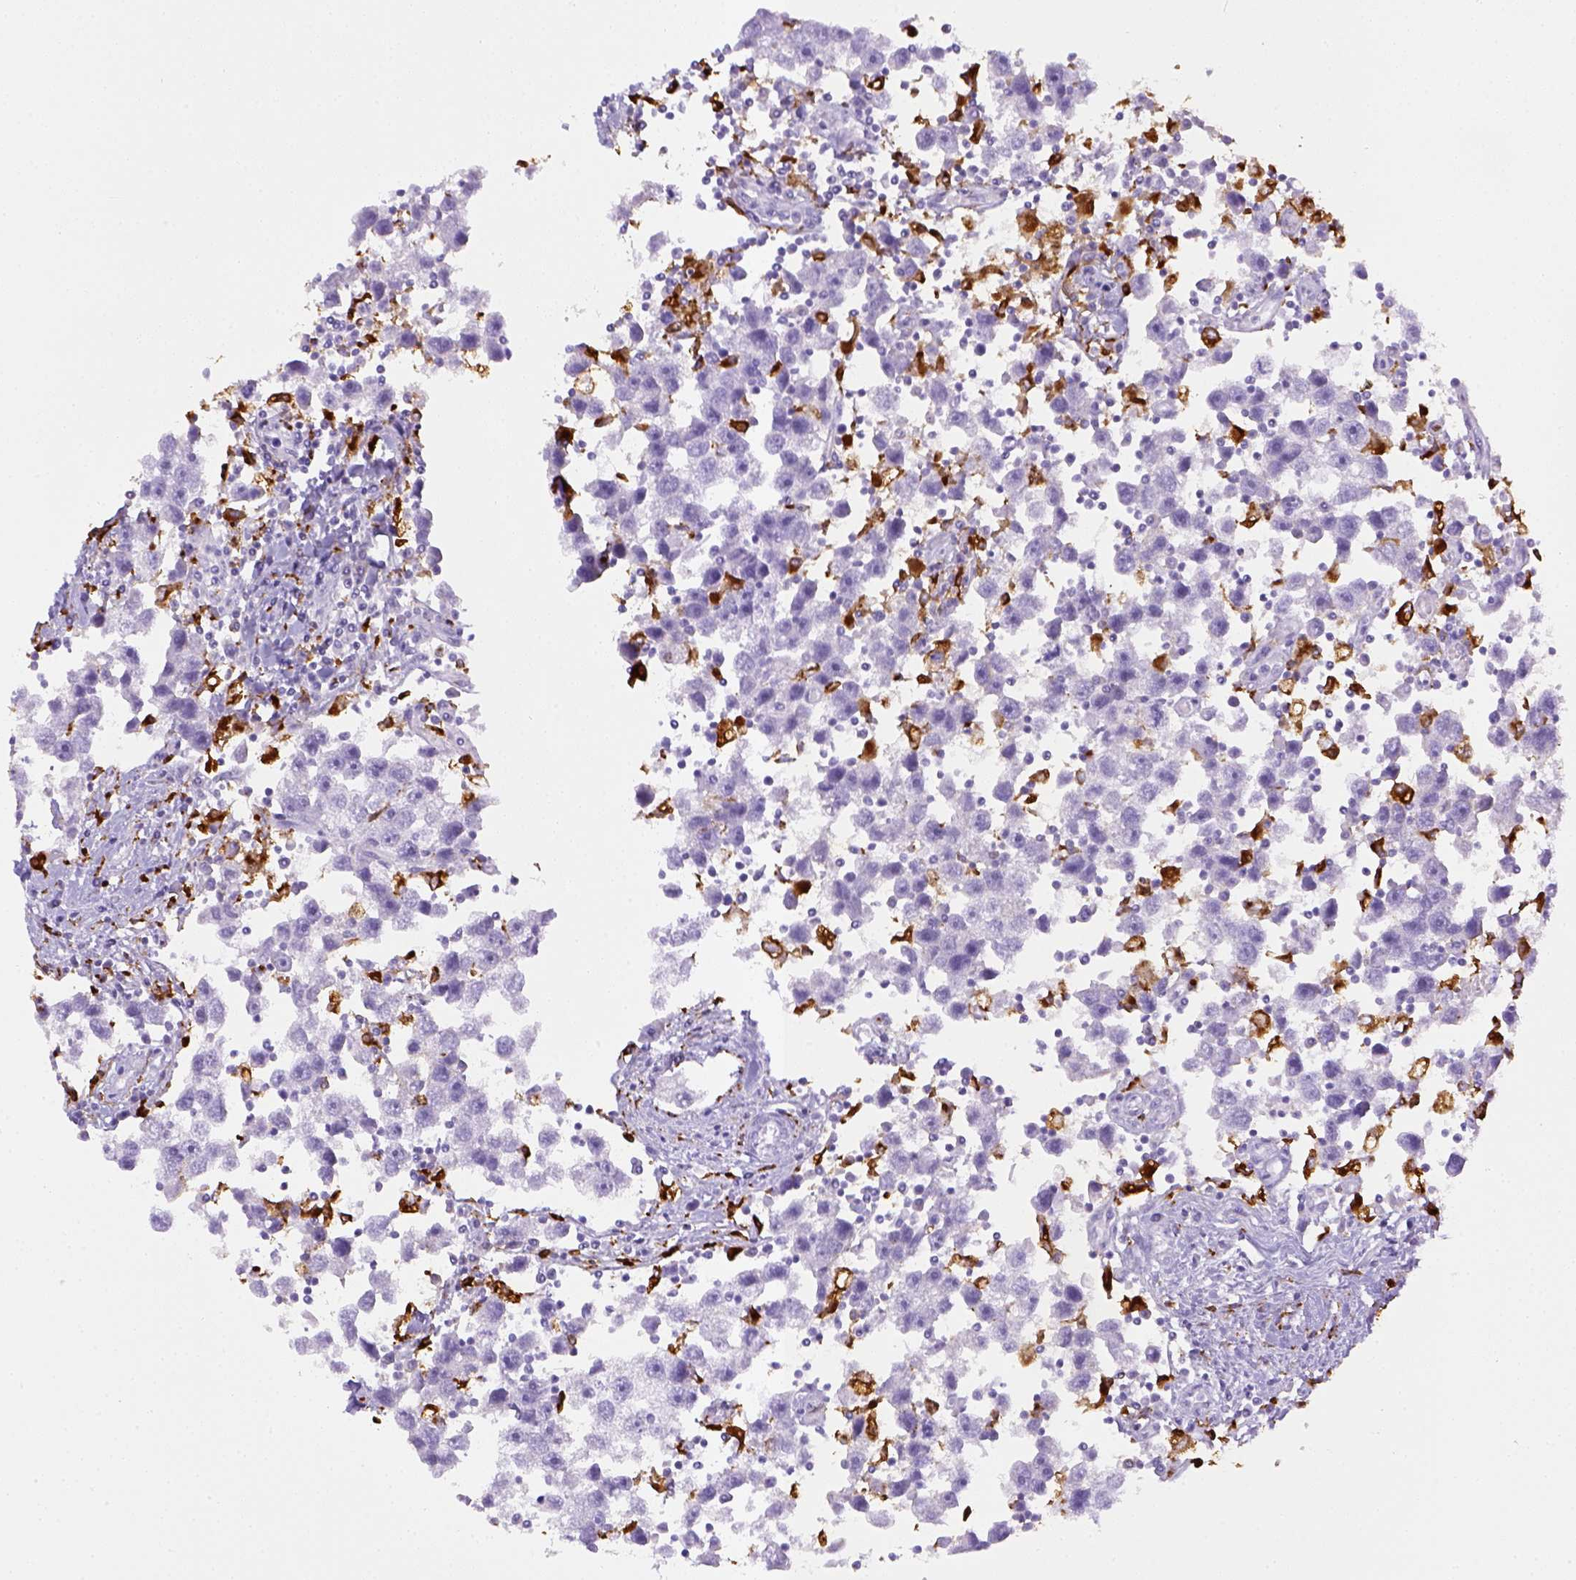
{"staining": {"intensity": "negative", "quantity": "none", "location": "none"}, "tissue": "testis cancer", "cell_type": "Tumor cells", "image_type": "cancer", "snomed": [{"axis": "morphology", "description": "Seminoma, NOS"}, {"axis": "topography", "description": "Testis"}], "caption": "A photomicrograph of human testis seminoma is negative for staining in tumor cells.", "gene": "CD68", "patient": {"sex": "male", "age": 30}}